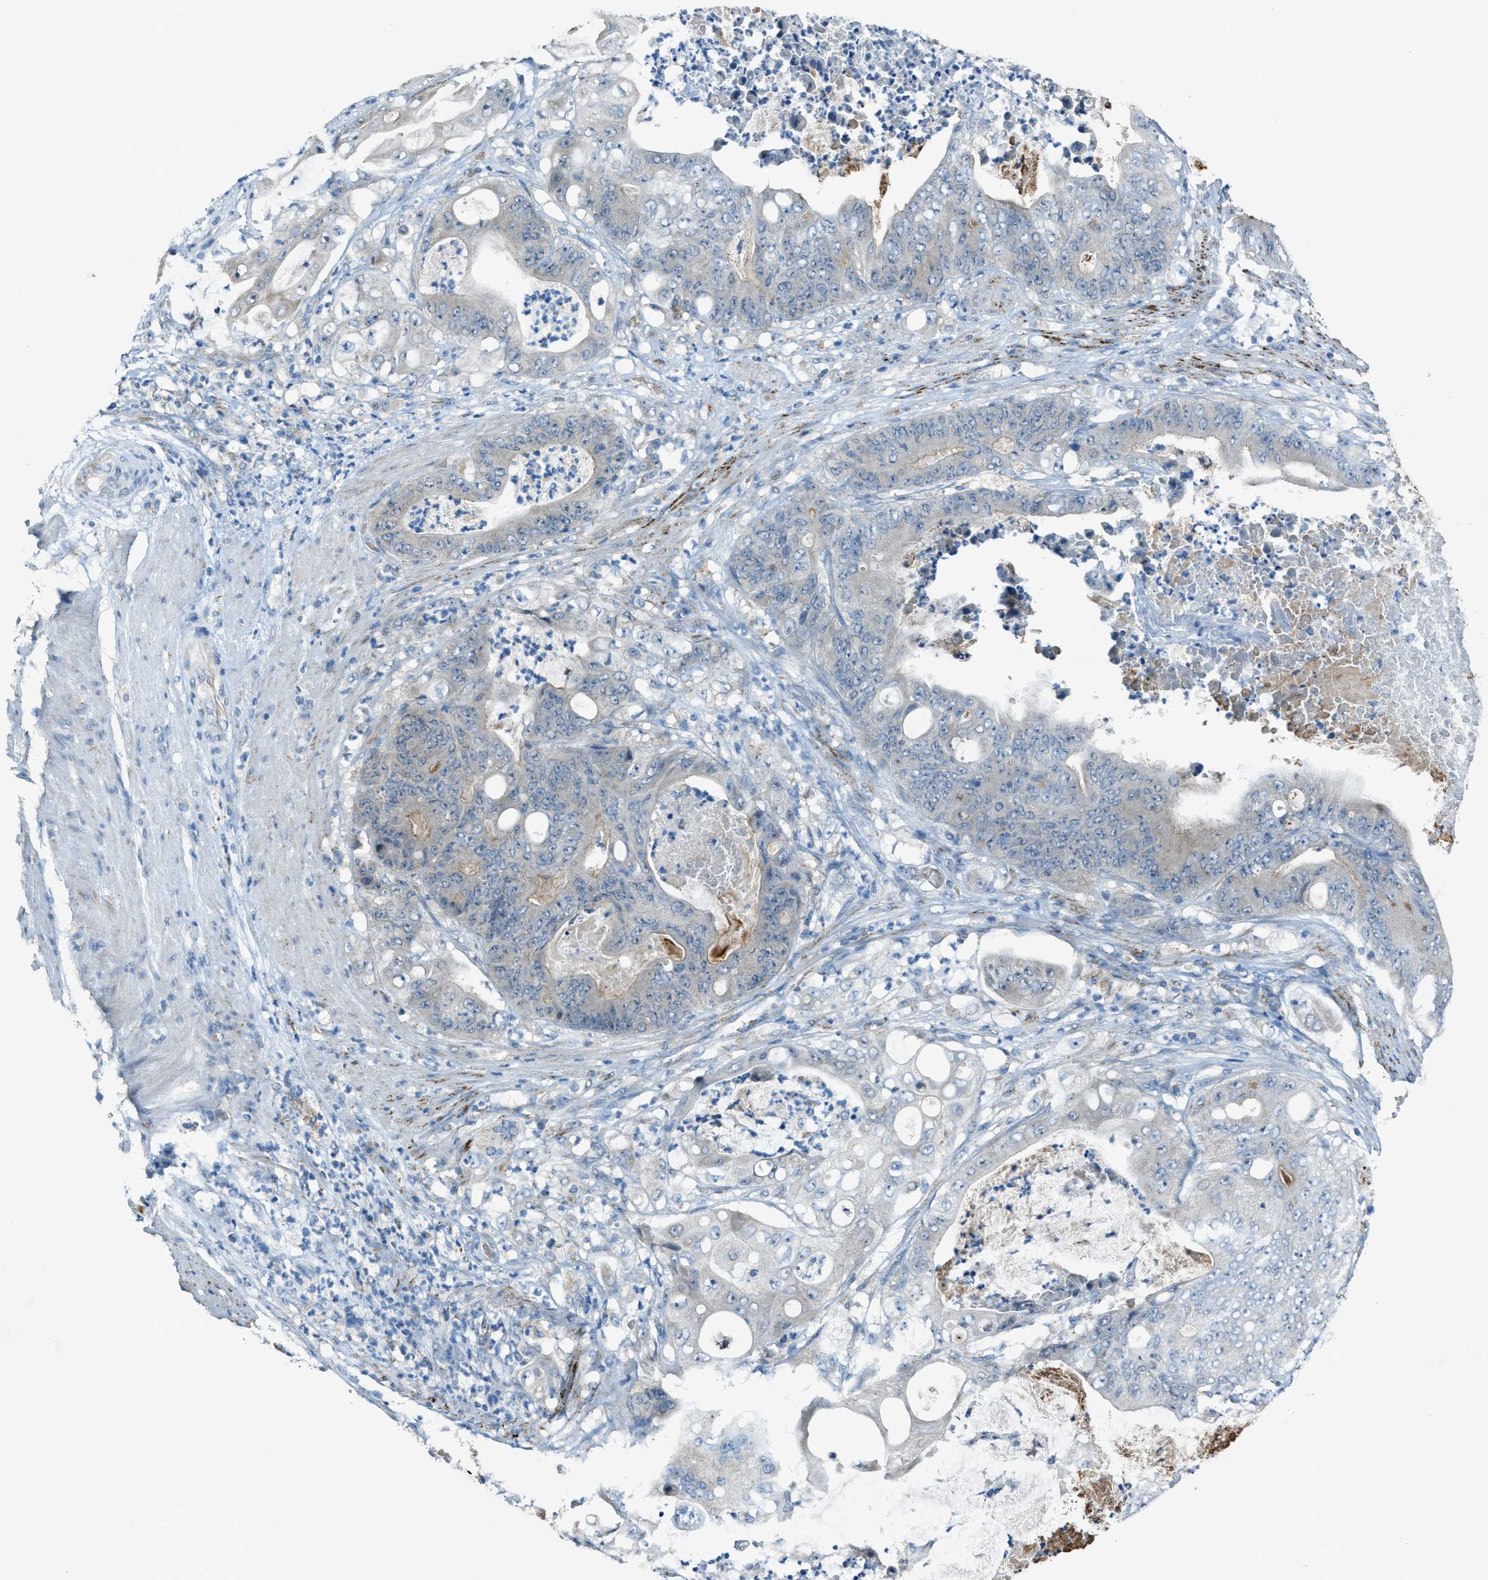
{"staining": {"intensity": "negative", "quantity": "none", "location": "none"}, "tissue": "stomach cancer", "cell_type": "Tumor cells", "image_type": "cancer", "snomed": [{"axis": "morphology", "description": "Adenocarcinoma, NOS"}, {"axis": "topography", "description": "Stomach"}], "caption": "There is no significant staining in tumor cells of adenocarcinoma (stomach).", "gene": "CDON", "patient": {"sex": "female", "age": 73}}